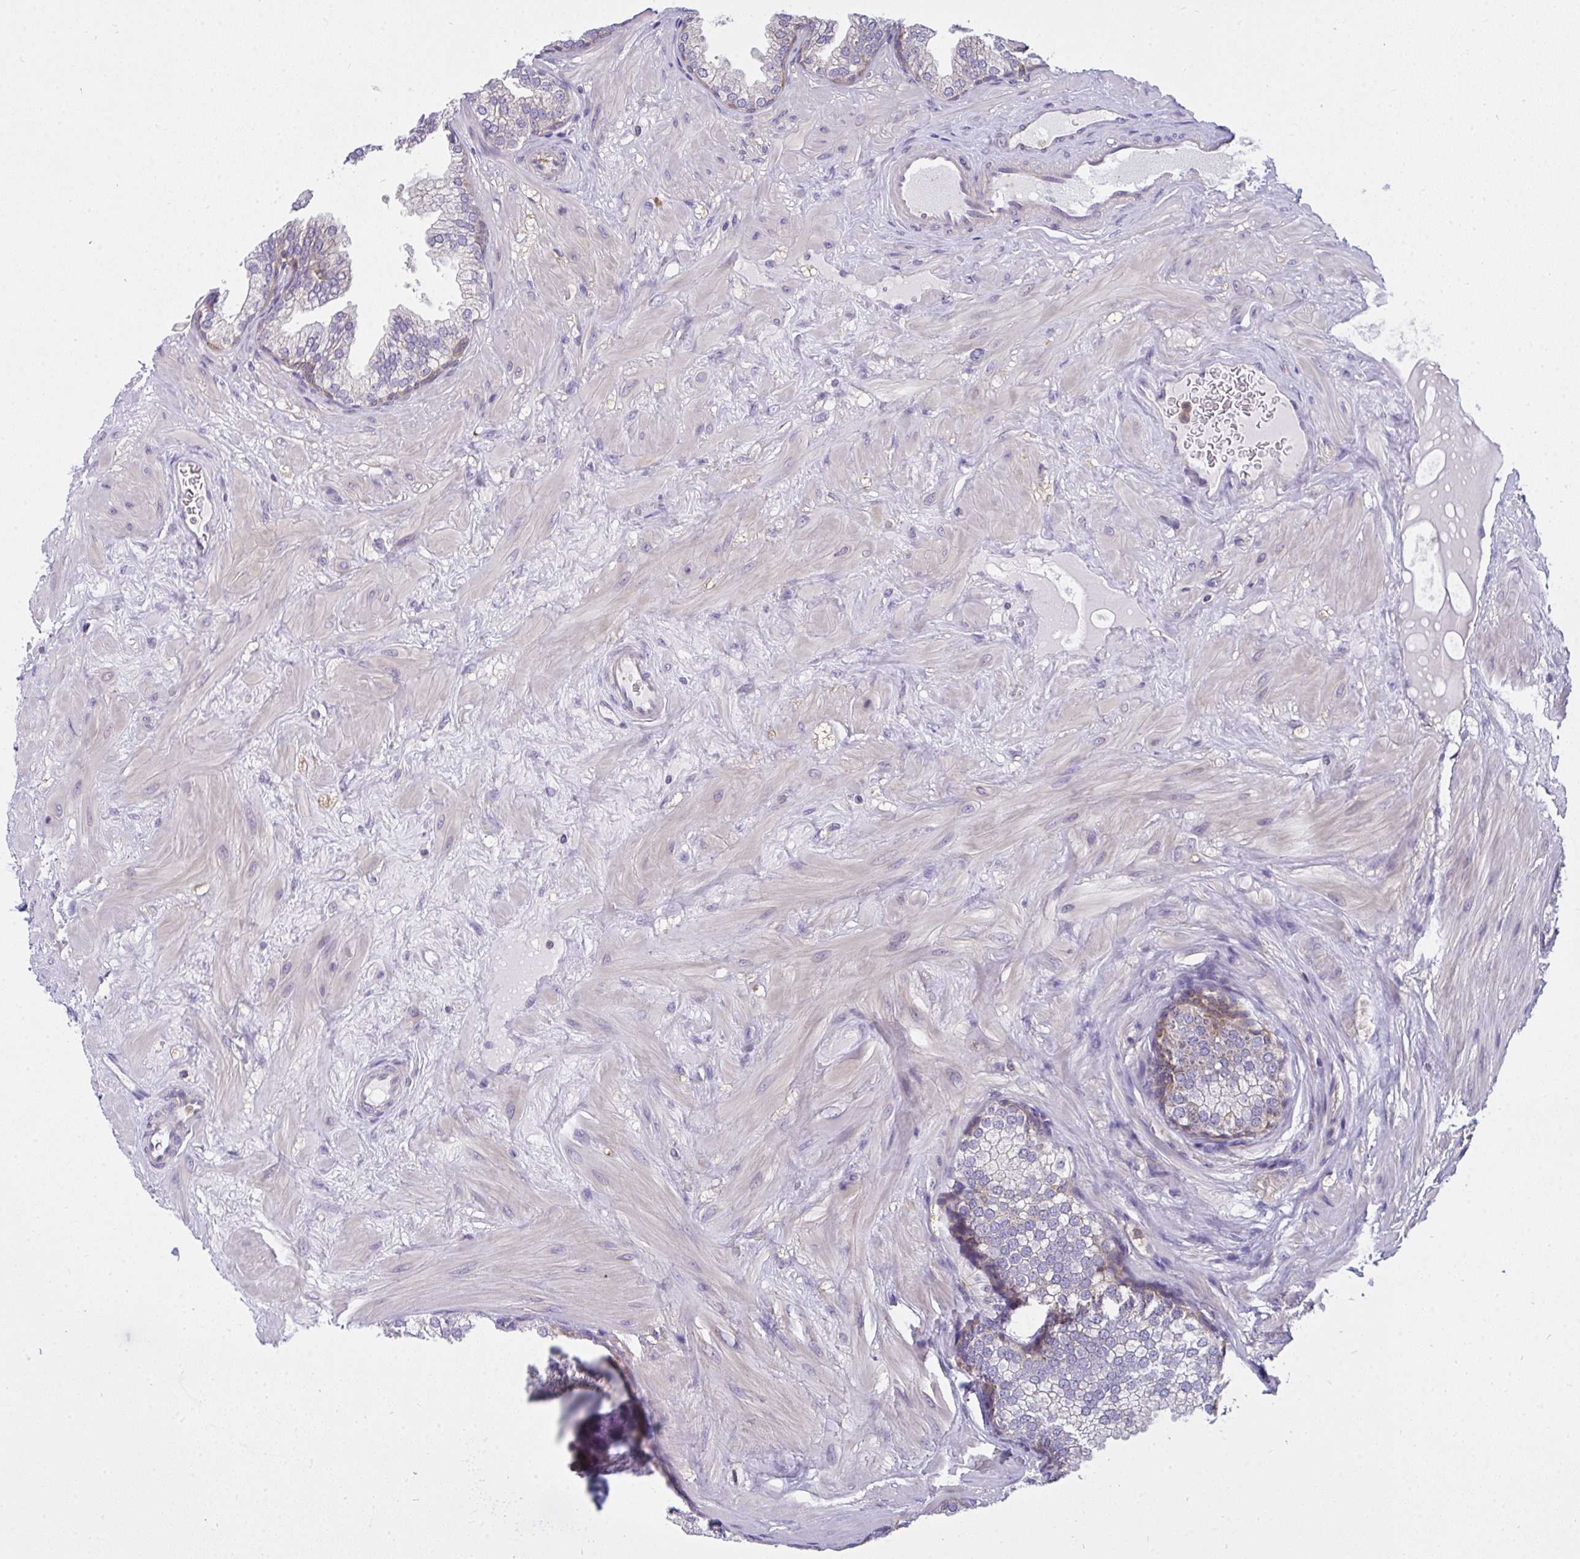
{"staining": {"intensity": "moderate", "quantity": "<25%", "location": "cytoplasmic/membranous"}, "tissue": "prostate", "cell_type": "Glandular cells", "image_type": "normal", "snomed": [{"axis": "morphology", "description": "Normal tissue, NOS"}, {"axis": "topography", "description": "Prostate"}], "caption": "An image showing moderate cytoplasmic/membranous staining in about <25% of glandular cells in normal prostate, as visualized by brown immunohistochemical staining.", "gene": "SLC30A6", "patient": {"sex": "male", "age": 37}}